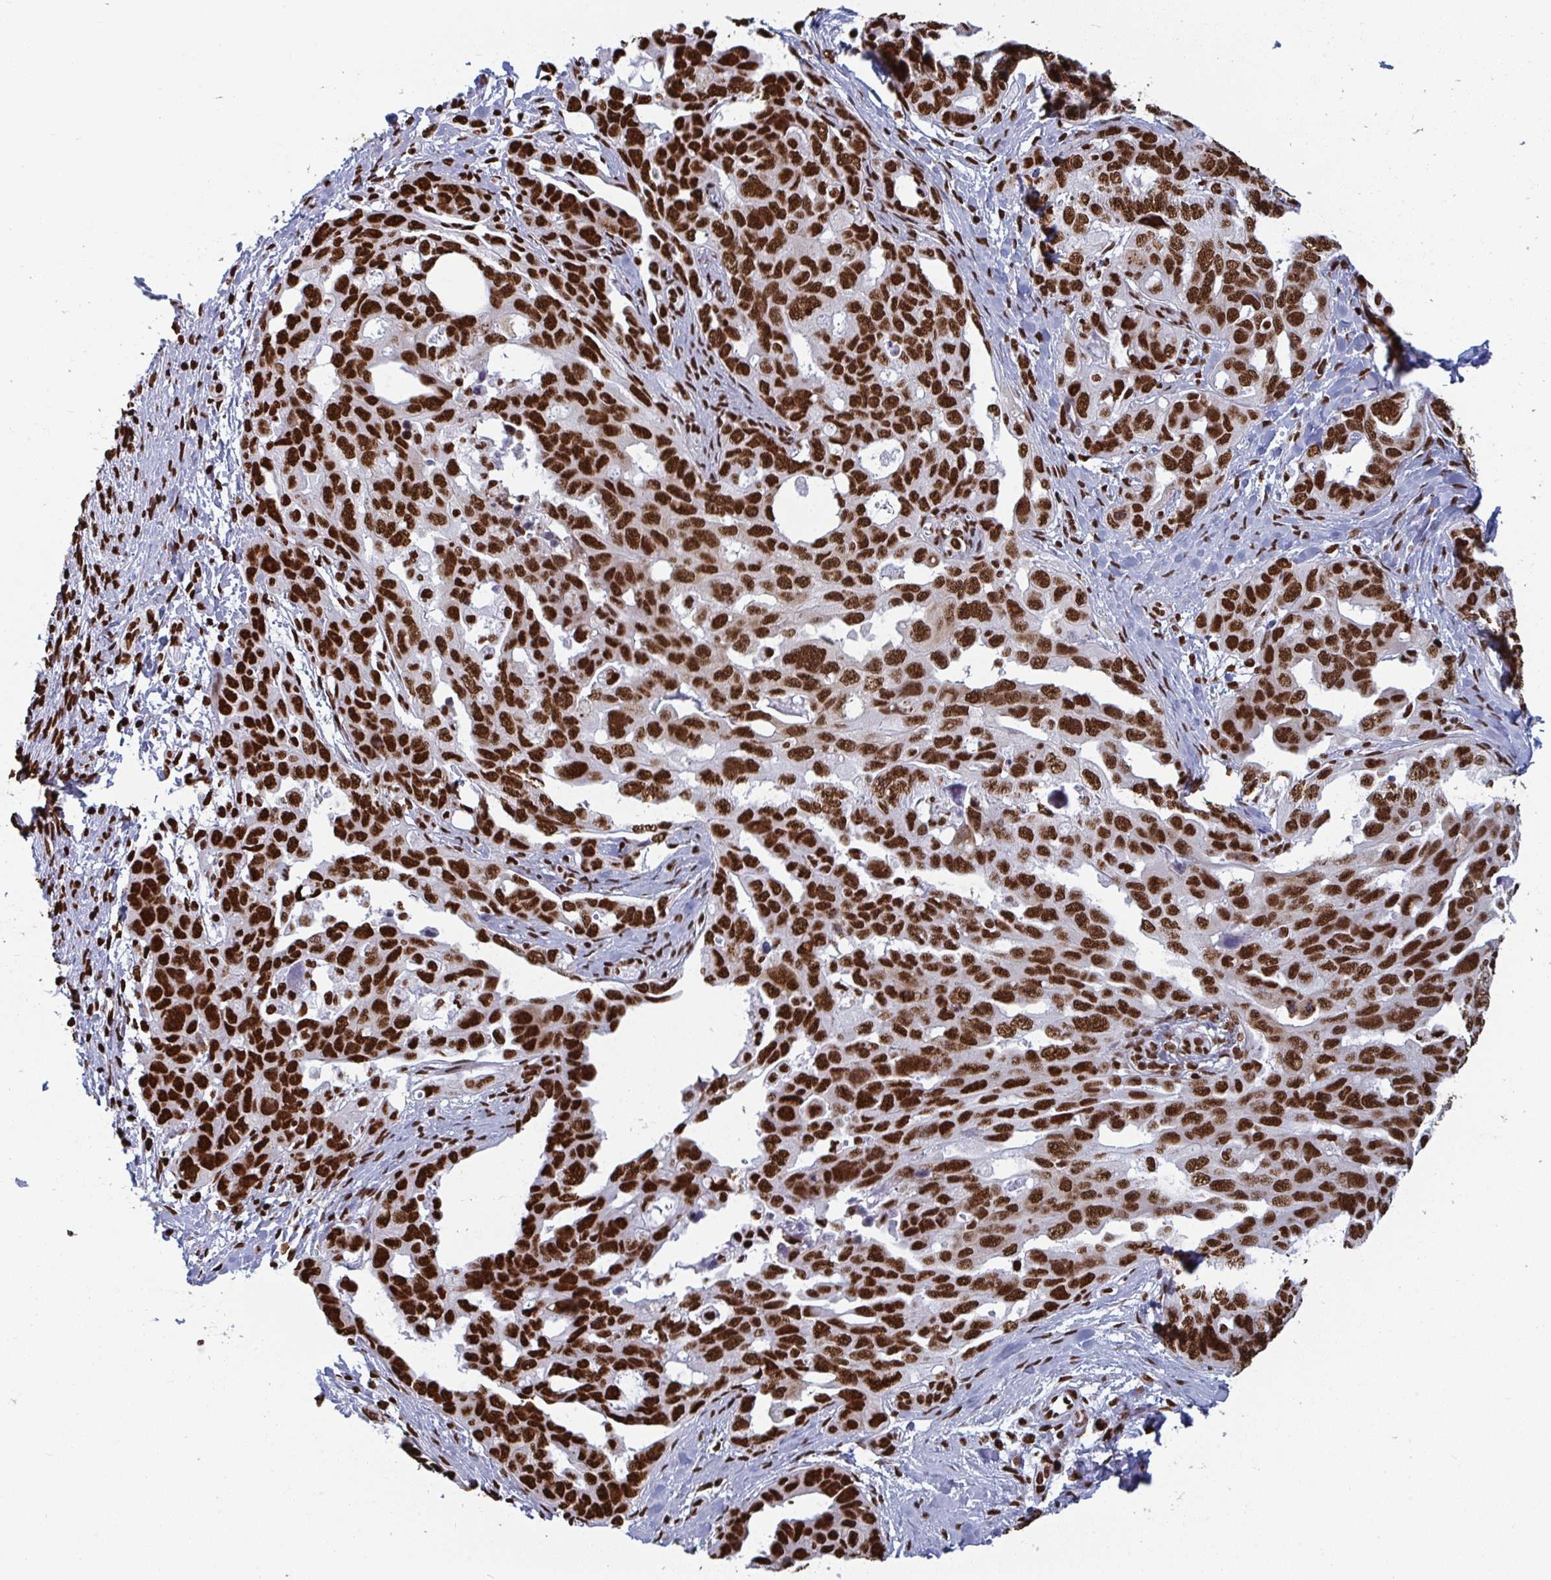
{"staining": {"intensity": "strong", "quantity": ">75%", "location": "nuclear"}, "tissue": "ovarian cancer", "cell_type": "Tumor cells", "image_type": "cancer", "snomed": [{"axis": "morphology", "description": "Carcinoma, endometroid"}, {"axis": "topography", "description": "Ovary"}], "caption": "Immunohistochemistry of human ovarian cancer (endometroid carcinoma) displays high levels of strong nuclear expression in approximately >75% of tumor cells.", "gene": "GAR1", "patient": {"sex": "female", "age": 70}}